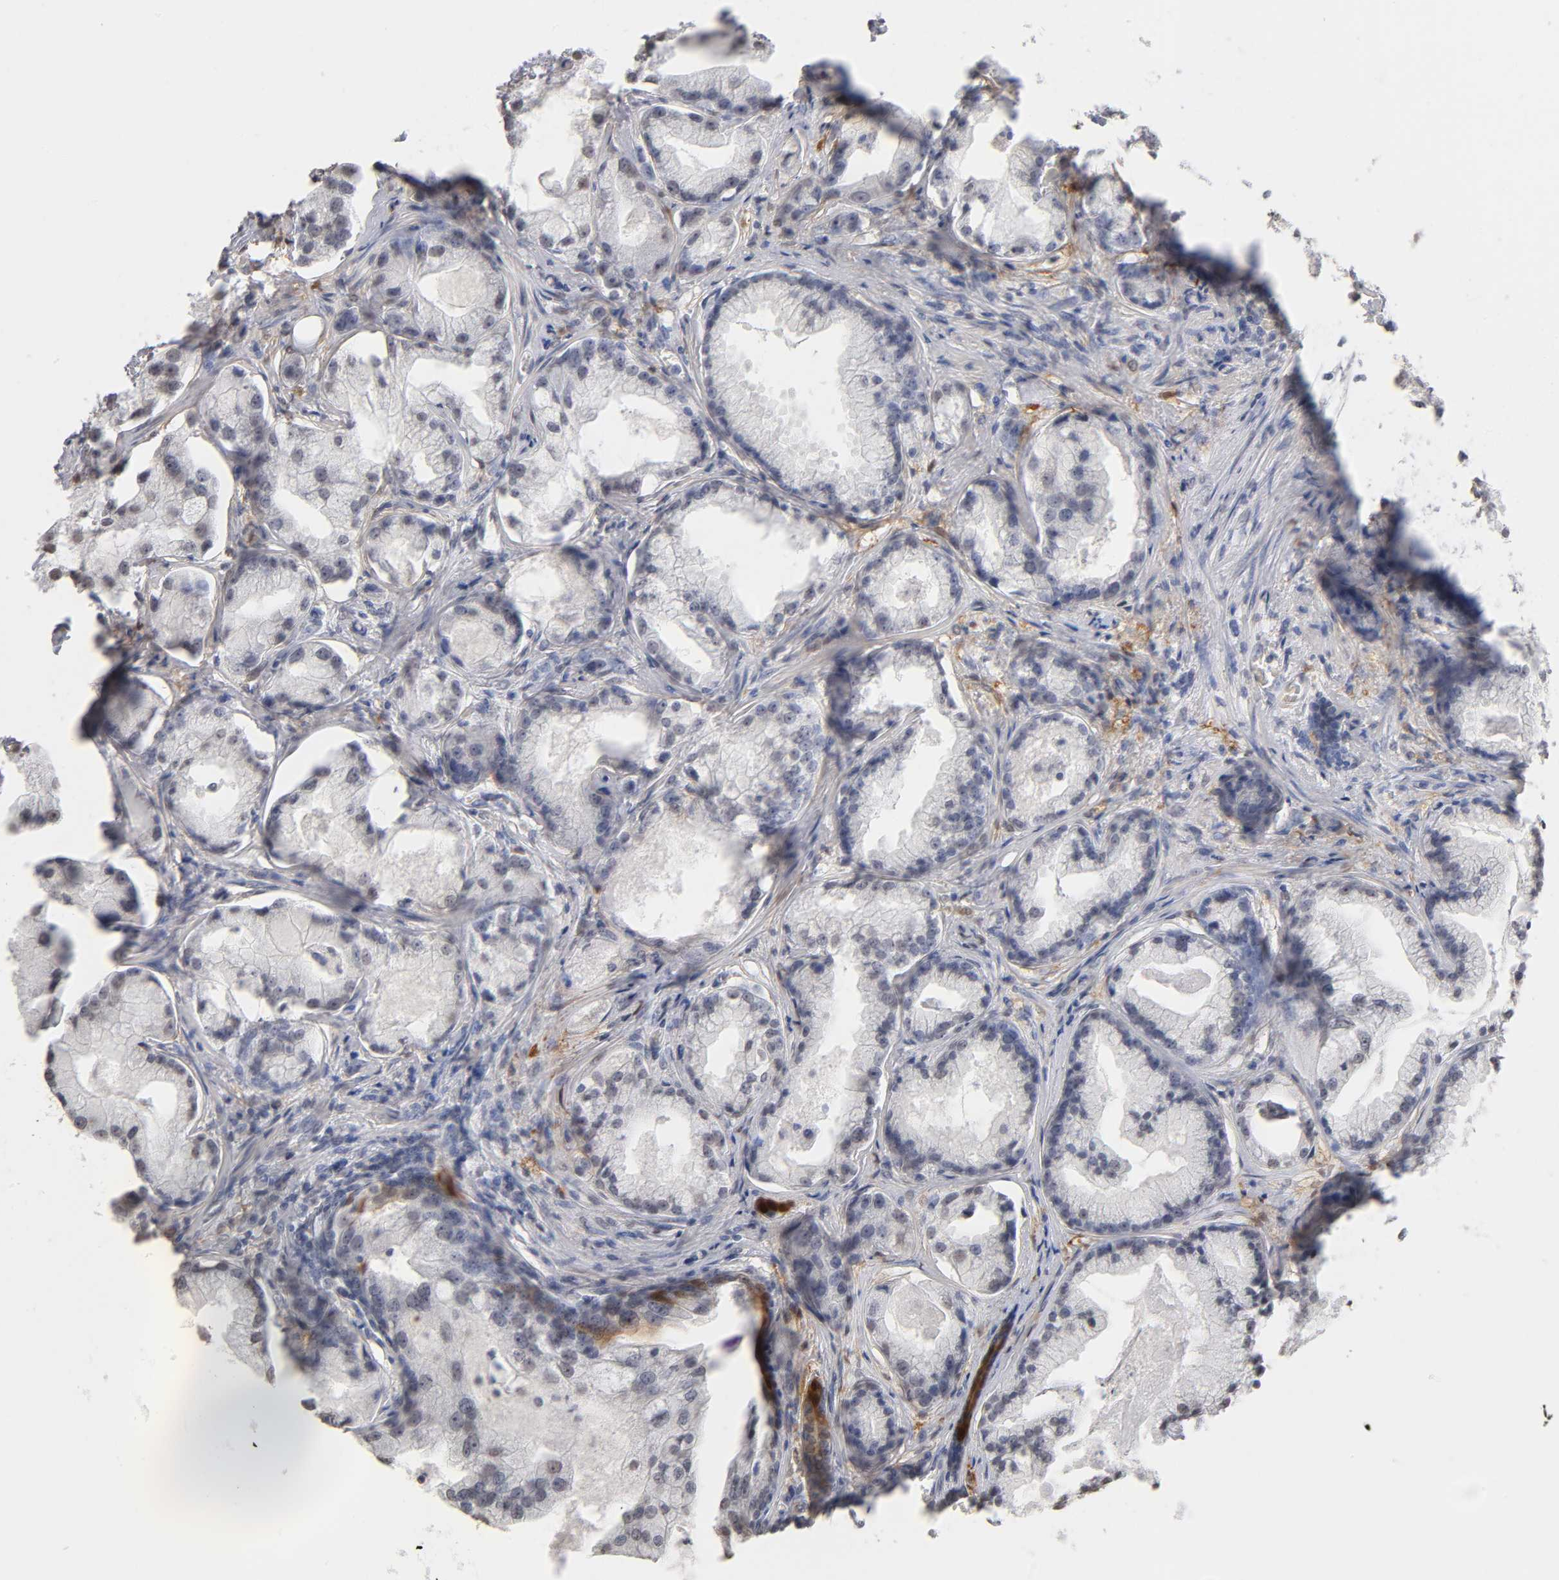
{"staining": {"intensity": "weak", "quantity": "<25%", "location": "nuclear"}, "tissue": "prostate cancer", "cell_type": "Tumor cells", "image_type": "cancer", "snomed": [{"axis": "morphology", "description": "Adenocarcinoma, Low grade"}, {"axis": "topography", "description": "Prostate"}], "caption": "Tumor cells are negative for protein expression in human prostate cancer (low-grade adenocarcinoma).", "gene": "CRABP2", "patient": {"sex": "male", "age": 59}}